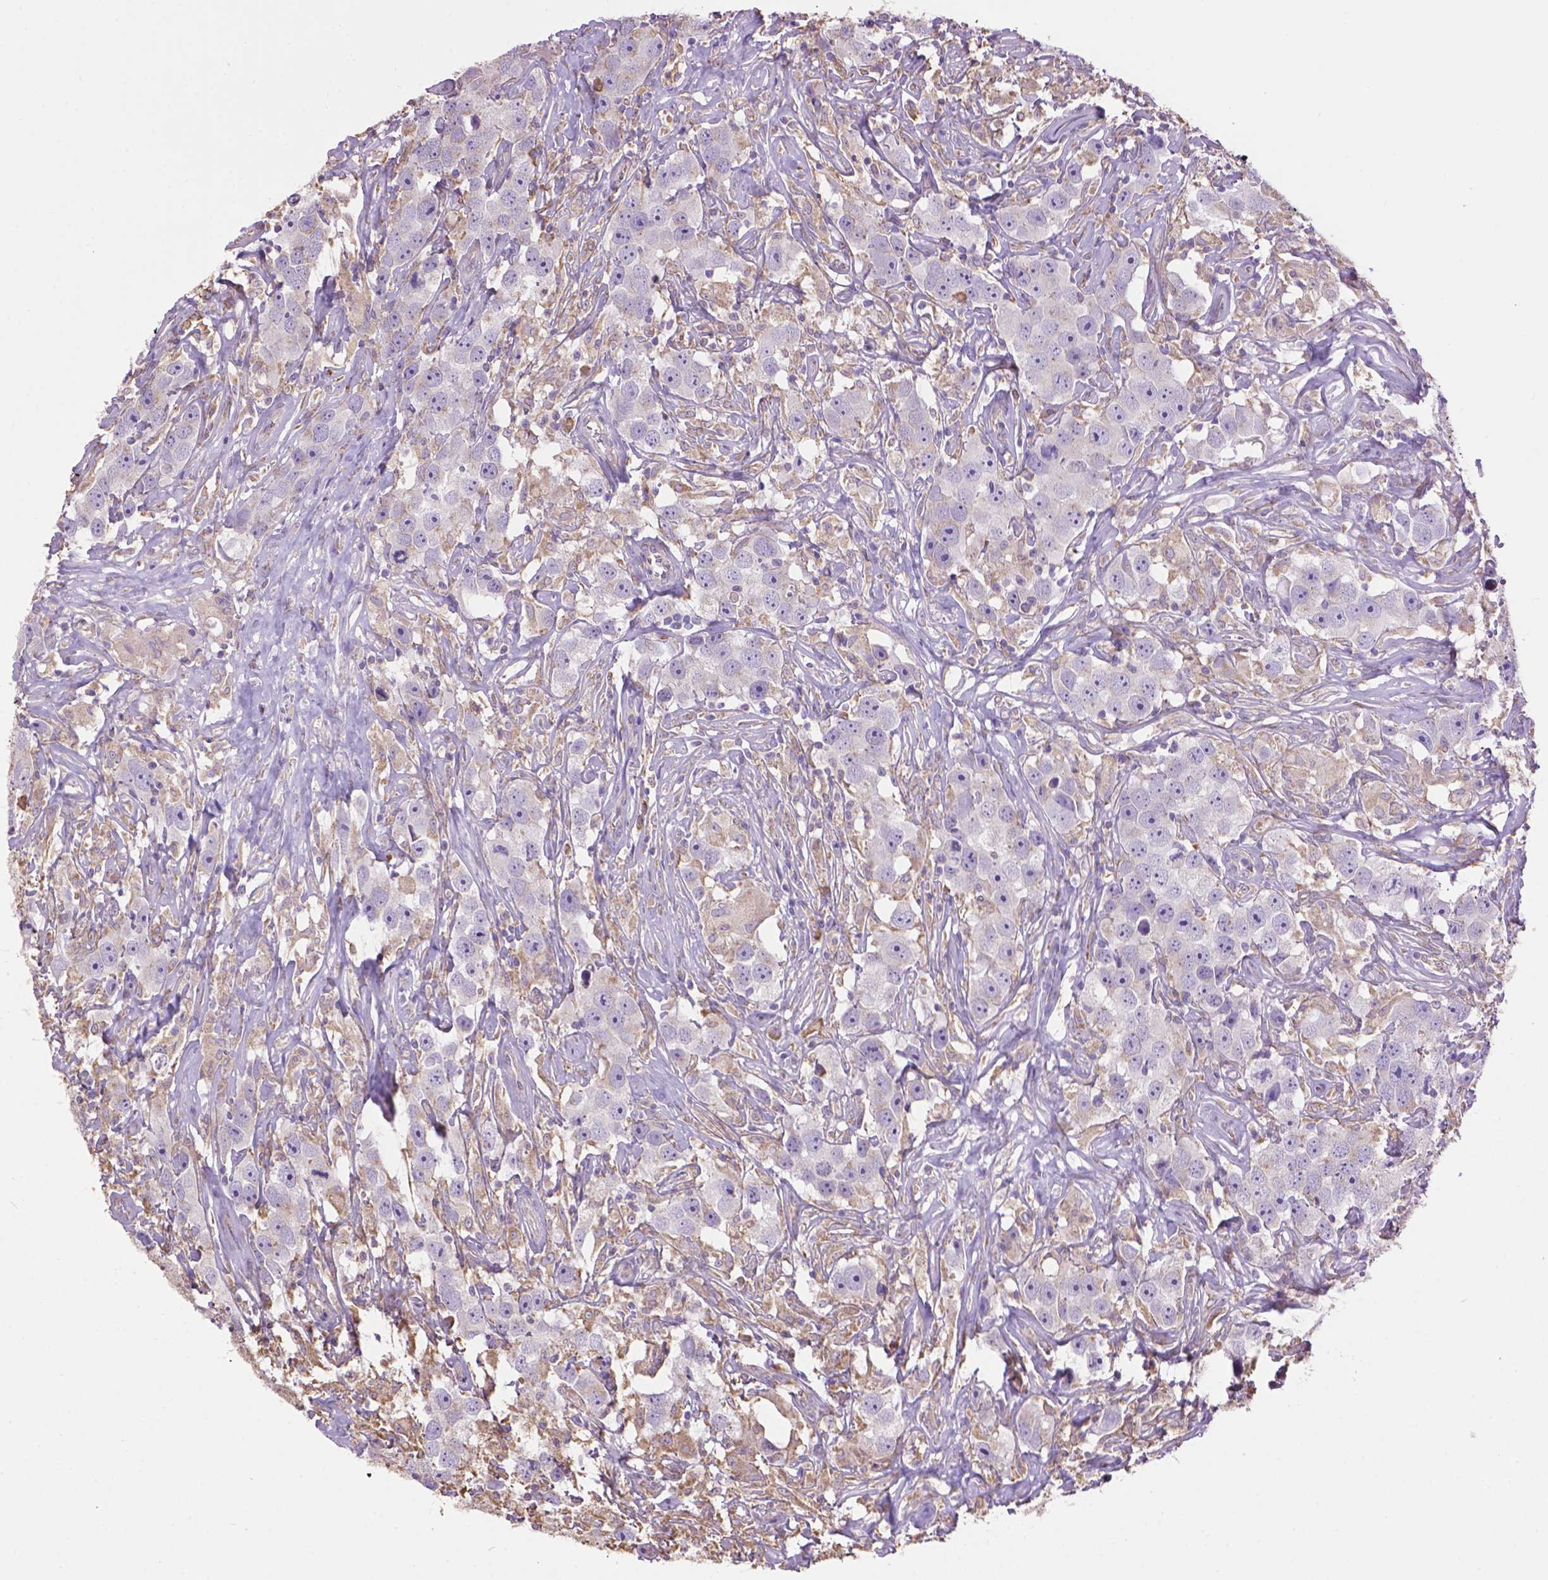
{"staining": {"intensity": "negative", "quantity": "none", "location": "none"}, "tissue": "testis cancer", "cell_type": "Tumor cells", "image_type": "cancer", "snomed": [{"axis": "morphology", "description": "Seminoma, NOS"}, {"axis": "topography", "description": "Testis"}], "caption": "Tumor cells show no significant positivity in testis cancer.", "gene": "PPP2R5E", "patient": {"sex": "male", "age": 49}}